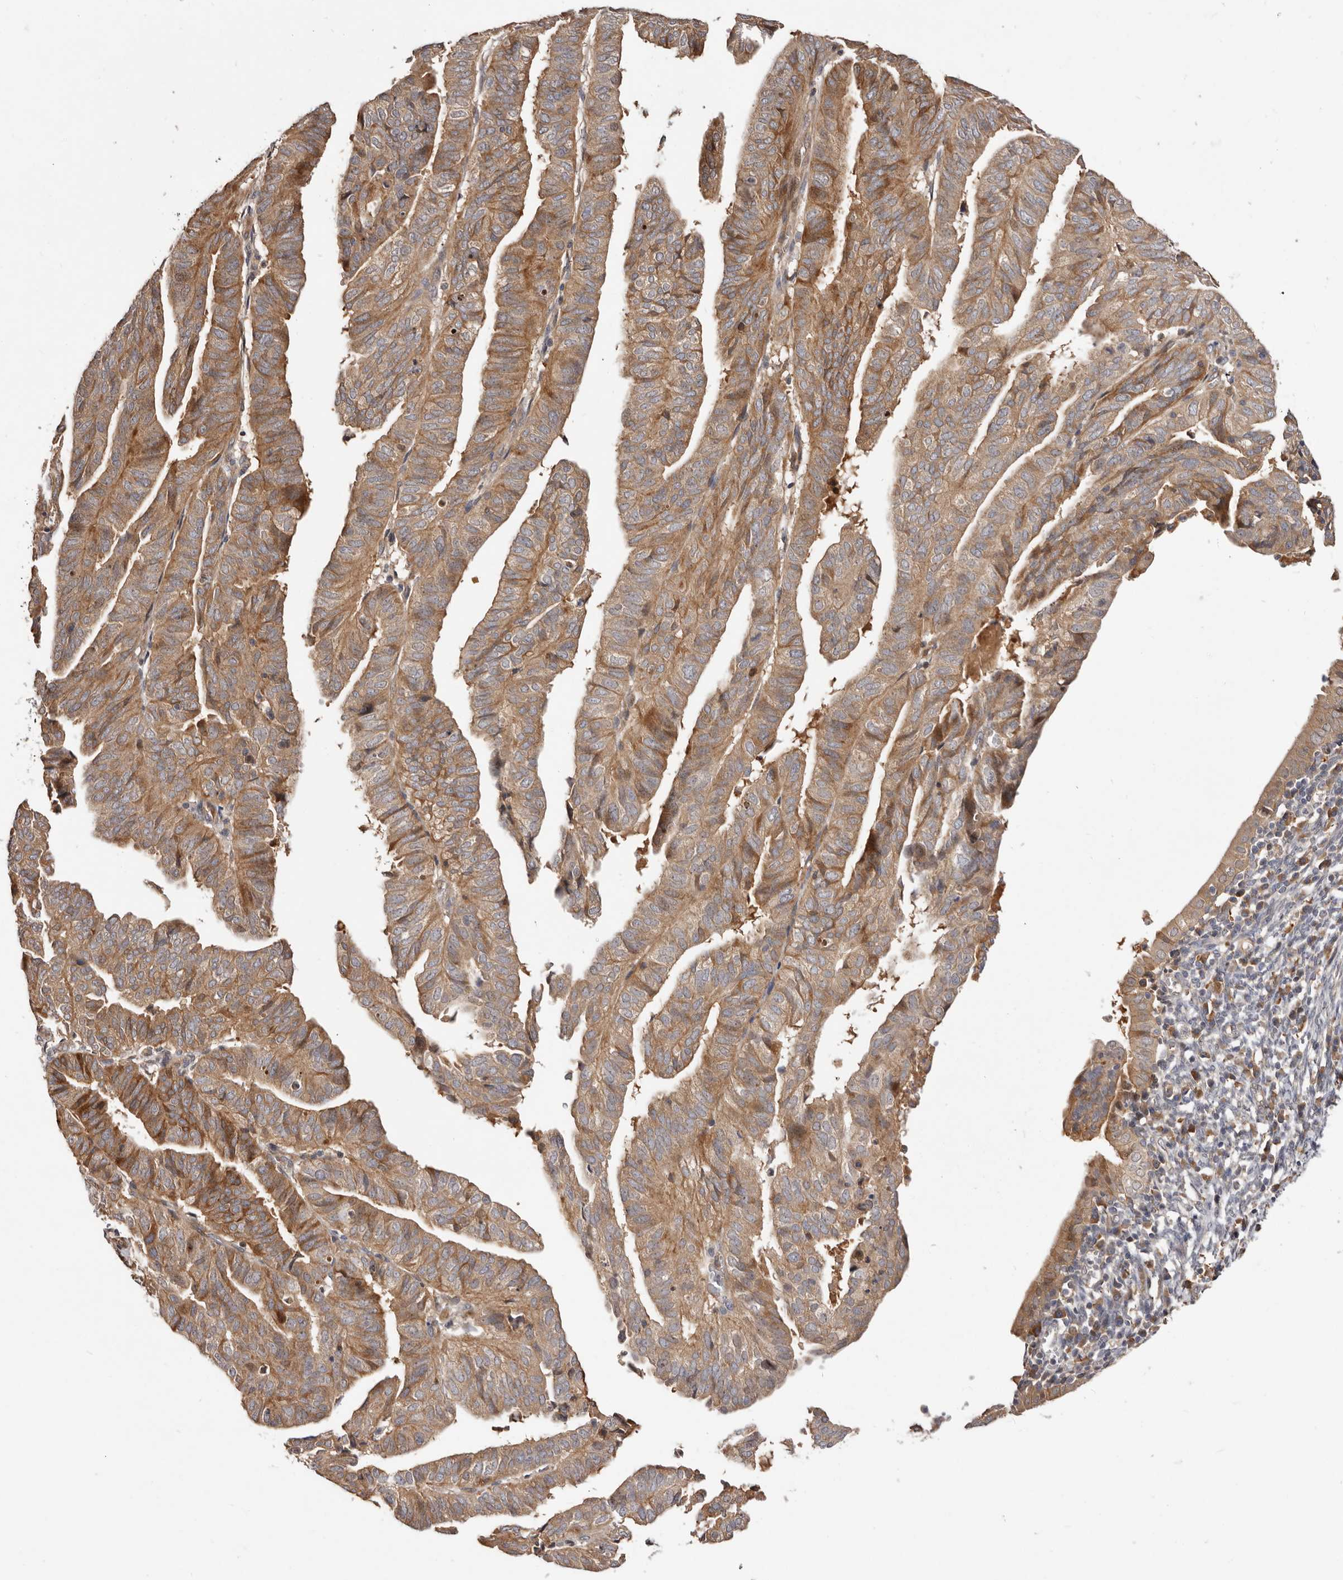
{"staining": {"intensity": "moderate", "quantity": ">75%", "location": "cytoplasmic/membranous"}, "tissue": "endometrial cancer", "cell_type": "Tumor cells", "image_type": "cancer", "snomed": [{"axis": "morphology", "description": "Adenocarcinoma, NOS"}, {"axis": "topography", "description": "Uterus"}], "caption": "A brown stain highlights moderate cytoplasmic/membranous expression of a protein in human endometrial adenocarcinoma tumor cells.", "gene": "DOP1A", "patient": {"sex": "female", "age": 77}}